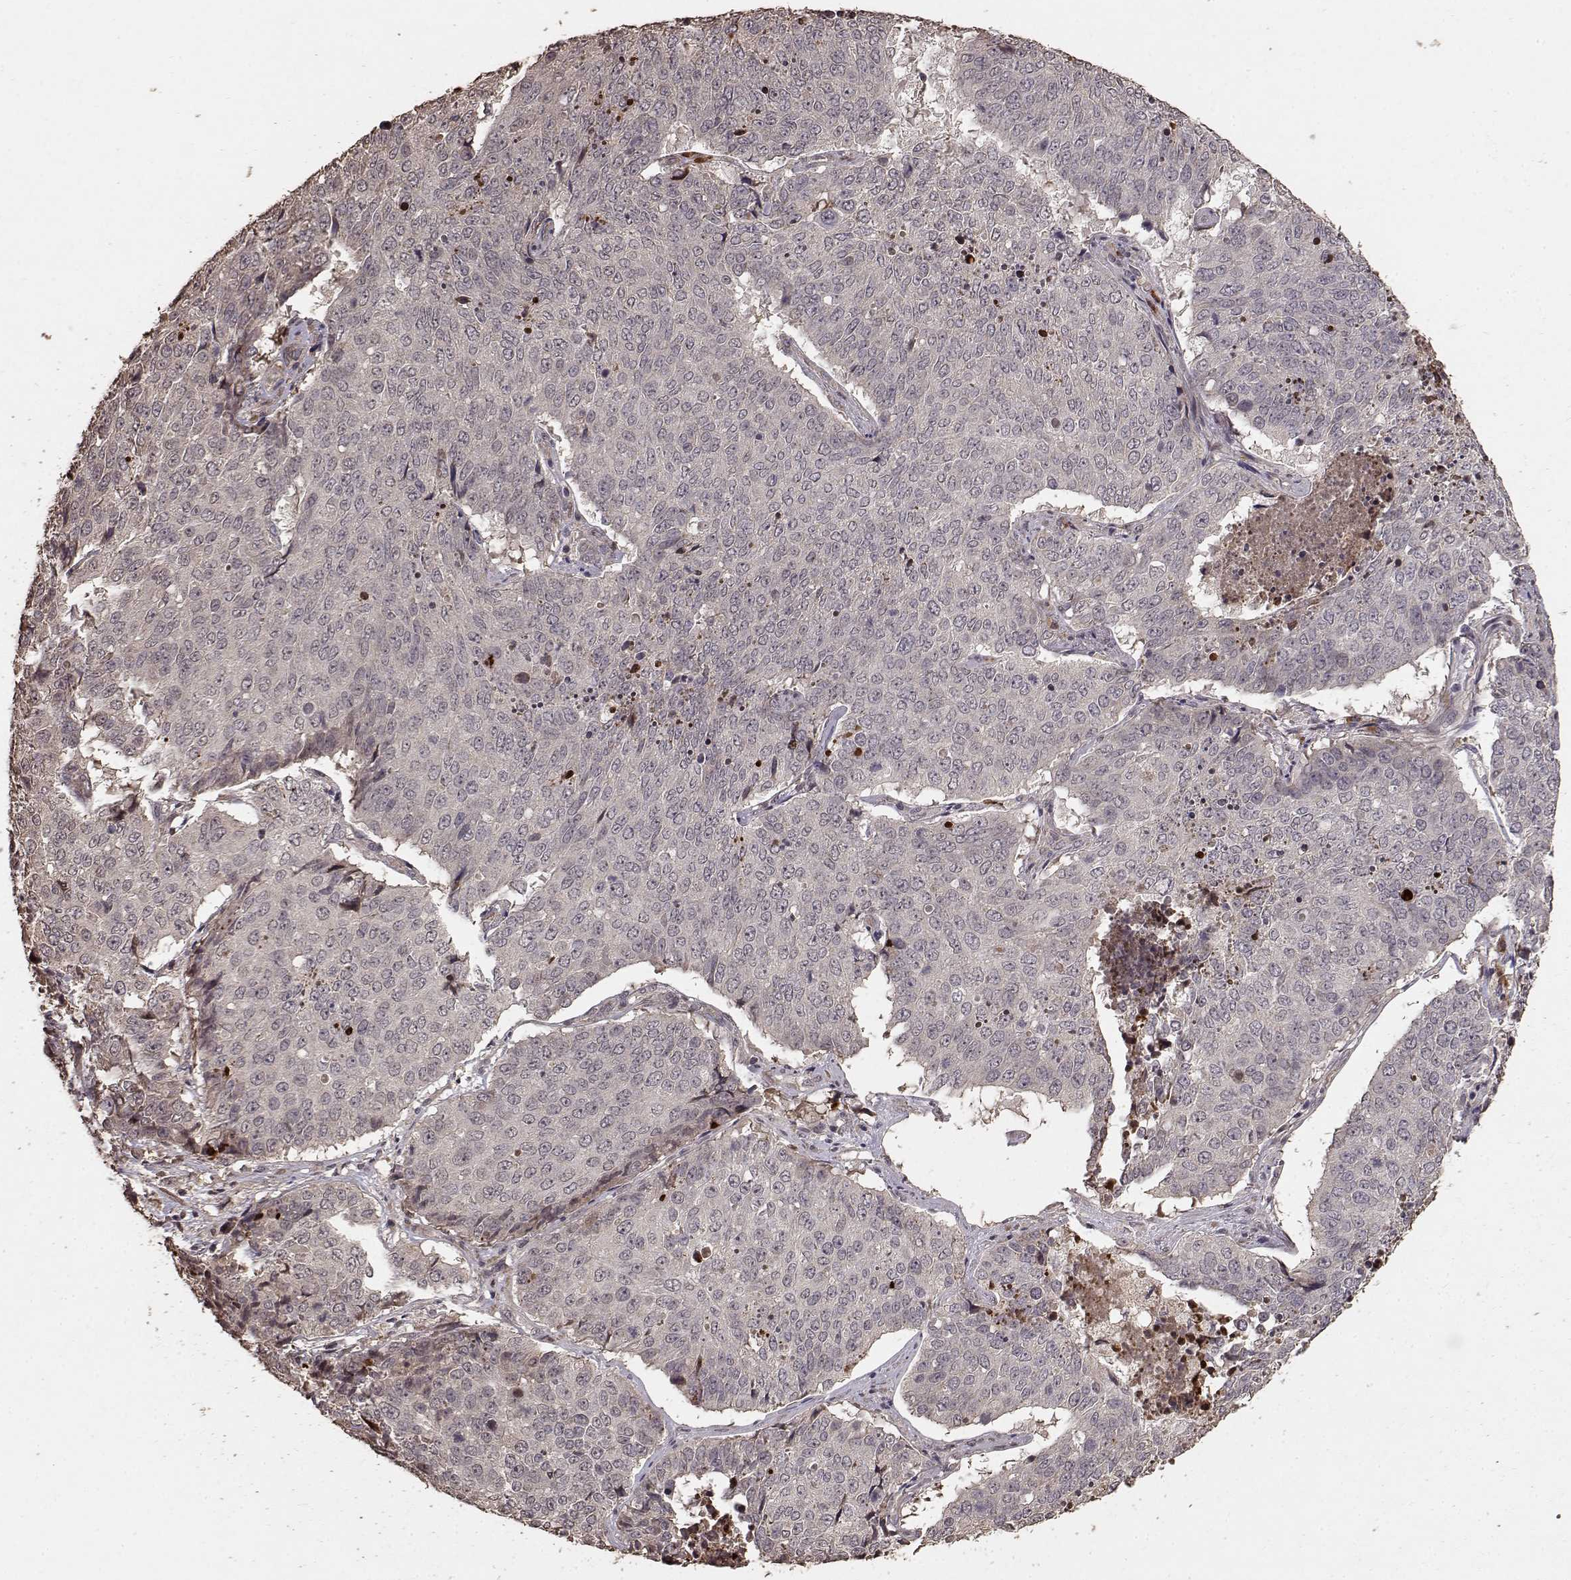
{"staining": {"intensity": "weak", "quantity": "<25%", "location": "cytoplasmic/membranous"}, "tissue": "lung cancer", "cell_type": "Tumor cells", "image_type": "cancer", "snomed": [{"axis": "morphology", "description": "Normal tissue, NOS"}, {"axis": "morphology", "description": "Squamous cell carcinoma, NOS"}, {"axis": "topography", "description": "Bronchus"}, {"axis": "topography", "description": "Lung"}], "caption": "This image is of lung squamous cell carcinoma stained with IHC to label a protein in brown with the nuclei are counter-stained blue. There is no expression in tumor cells. Brightfield microscopy of IHC stained with DAB (brown) and hematoxylin (blue), captured at high magnification.", "gene": "USP15", "patient": {"sex": "male", "age": 64}}